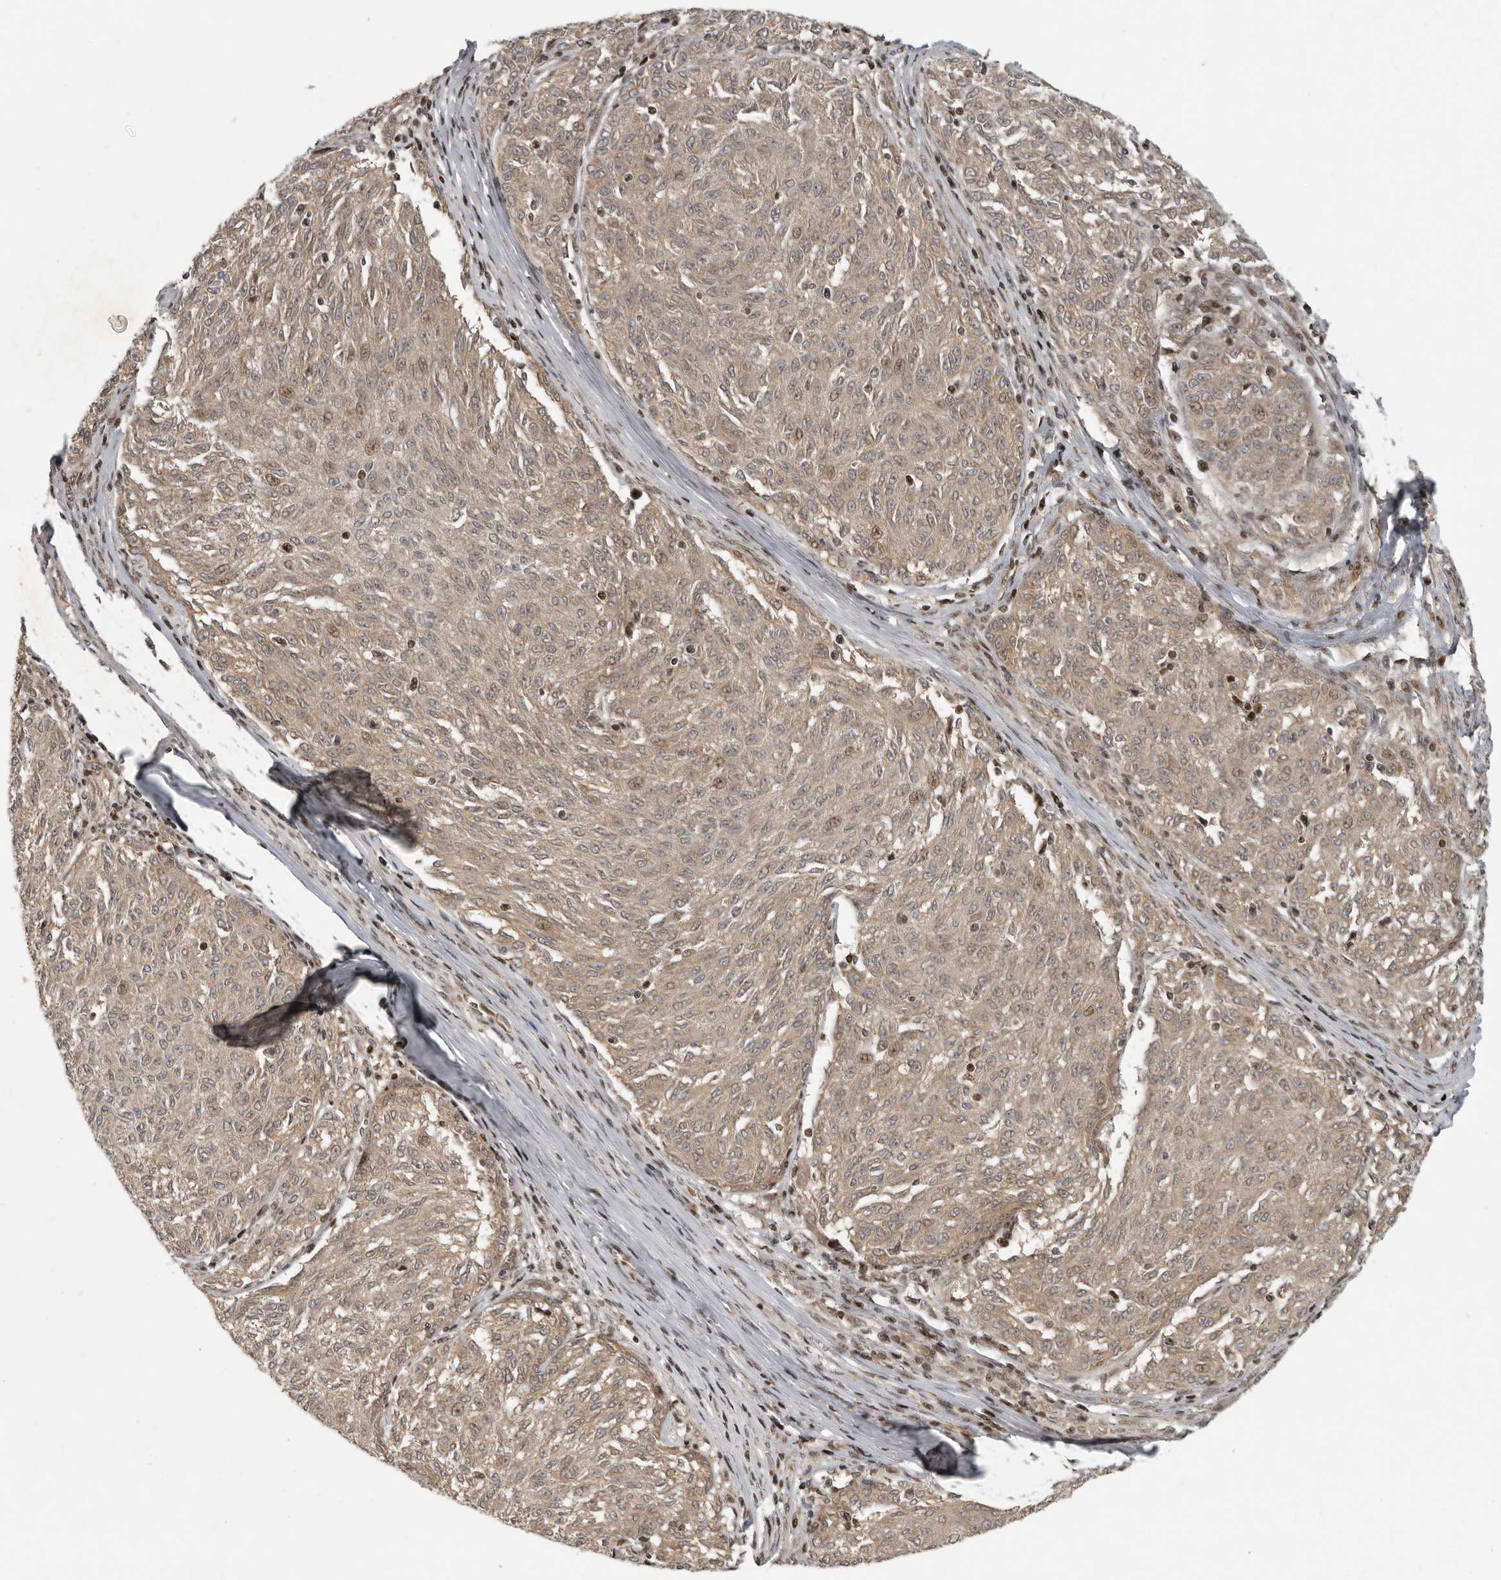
{"staining": {"intensity": "moderate", "quantity": ">75%", "location": "cytoplasmic/membranous,nuclear"}, "tissue": "melanoma", "cell_type": "Tumor cells", "image_type": "cancer", "snomed": [{"axis": "morphology", "description": "Malignant melanoma, NOS"}, {"axis": "topography", "description": "Skin"}], "caption": "Human melanoma stained with a protein marker exhibits moderate staining in tumor cells.", "gene": "RABIF", "patient": {"sex": "female", "age": 72}}